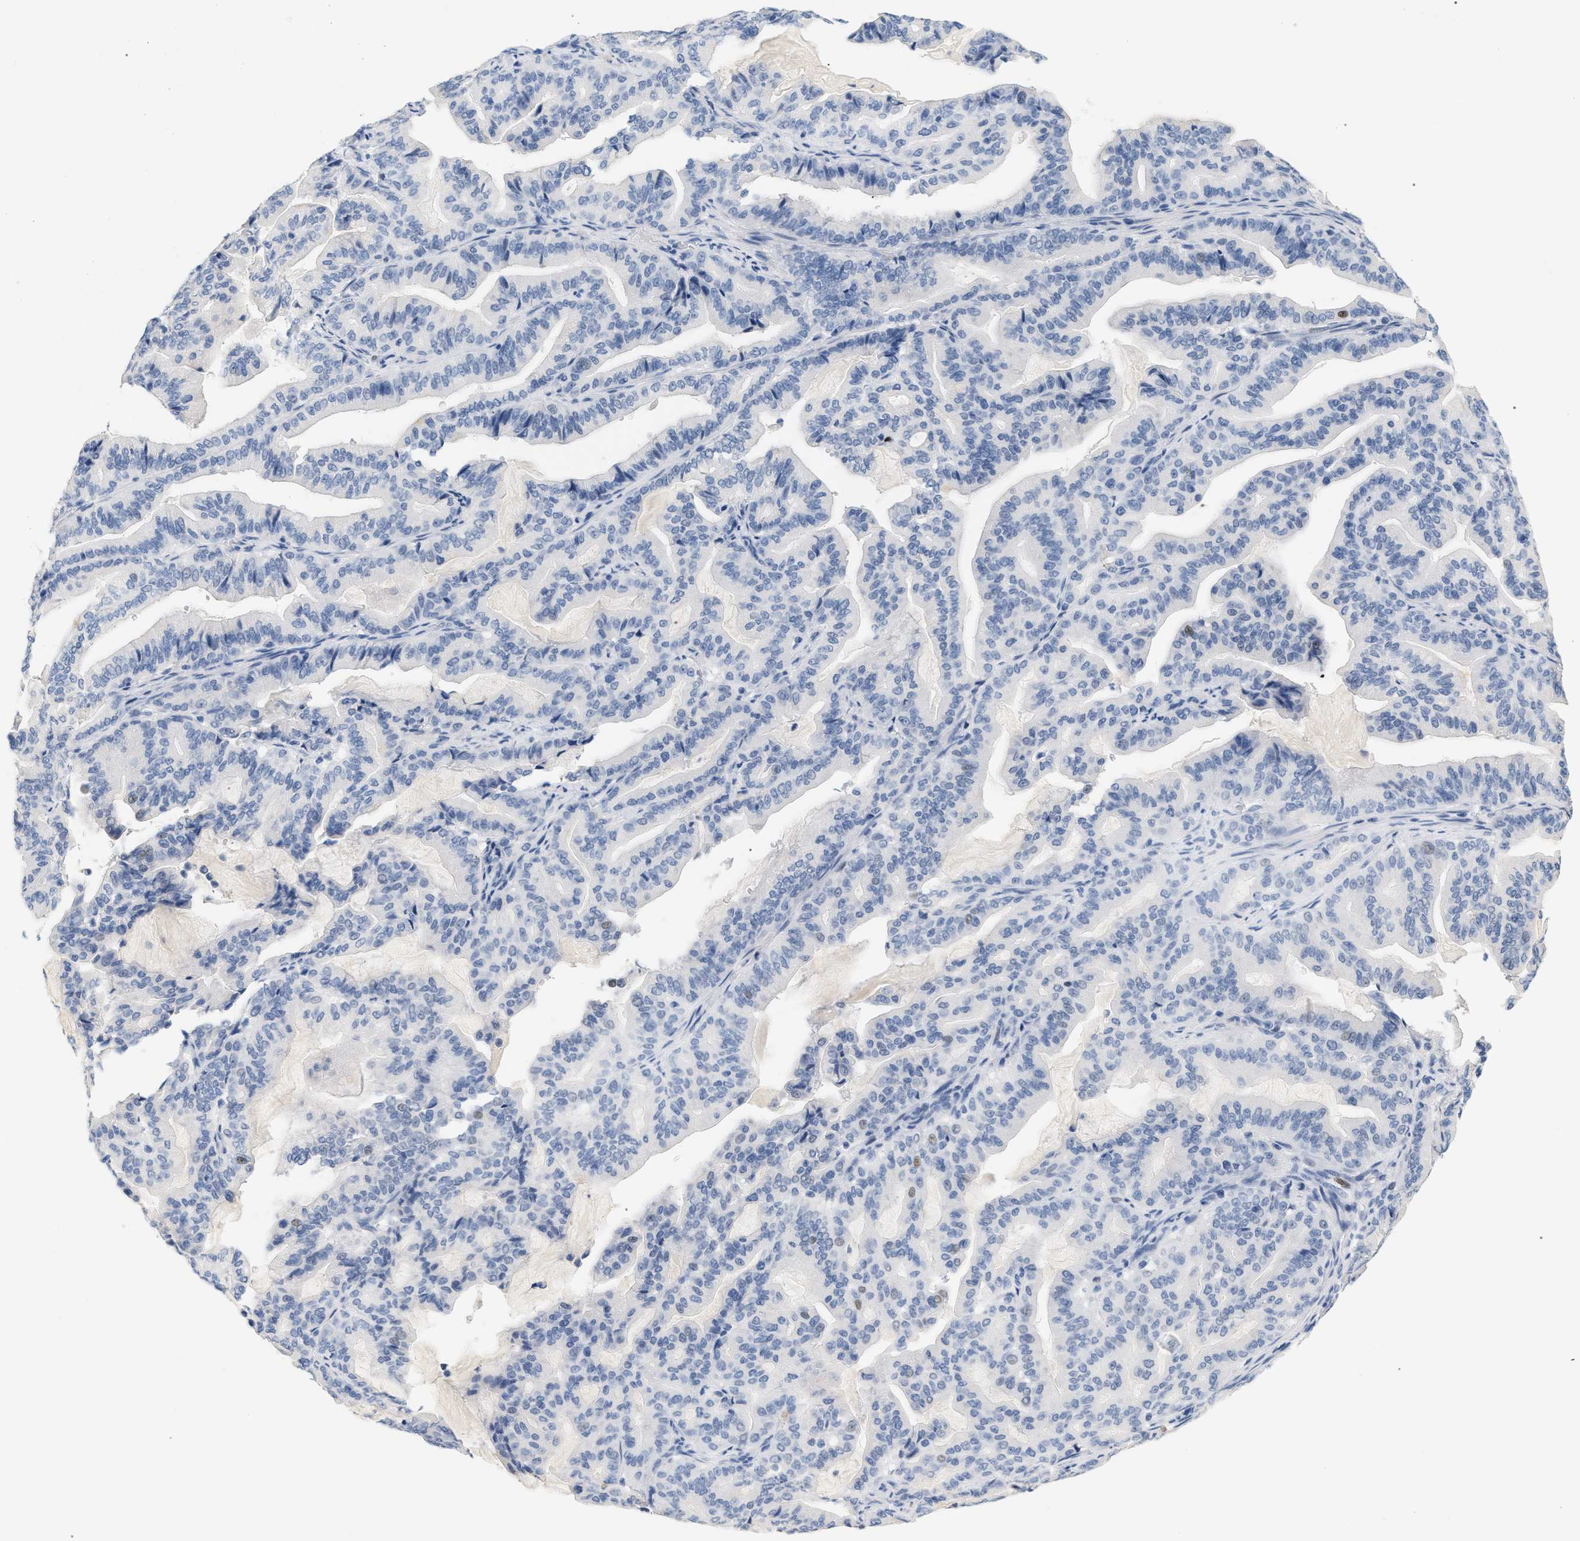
{"staining": {"intensity": "negative", "quantity": "none", "location": "none"}, "tissue": "pancreatic cancer", "cell_type": "Tumor cells", "image_type": "cancer", "snomed": [{"axis": "morphology", "description": "Adenocarcinoma, NOS"}, {"axis": "topography", "description": "Pancreas"}], "caption": "Tumor cells are negative for brown protein staining in adenocarcinoma (pancreatic).", "gene": "CFH", "patient": {"sex": "male", "age": 63}}